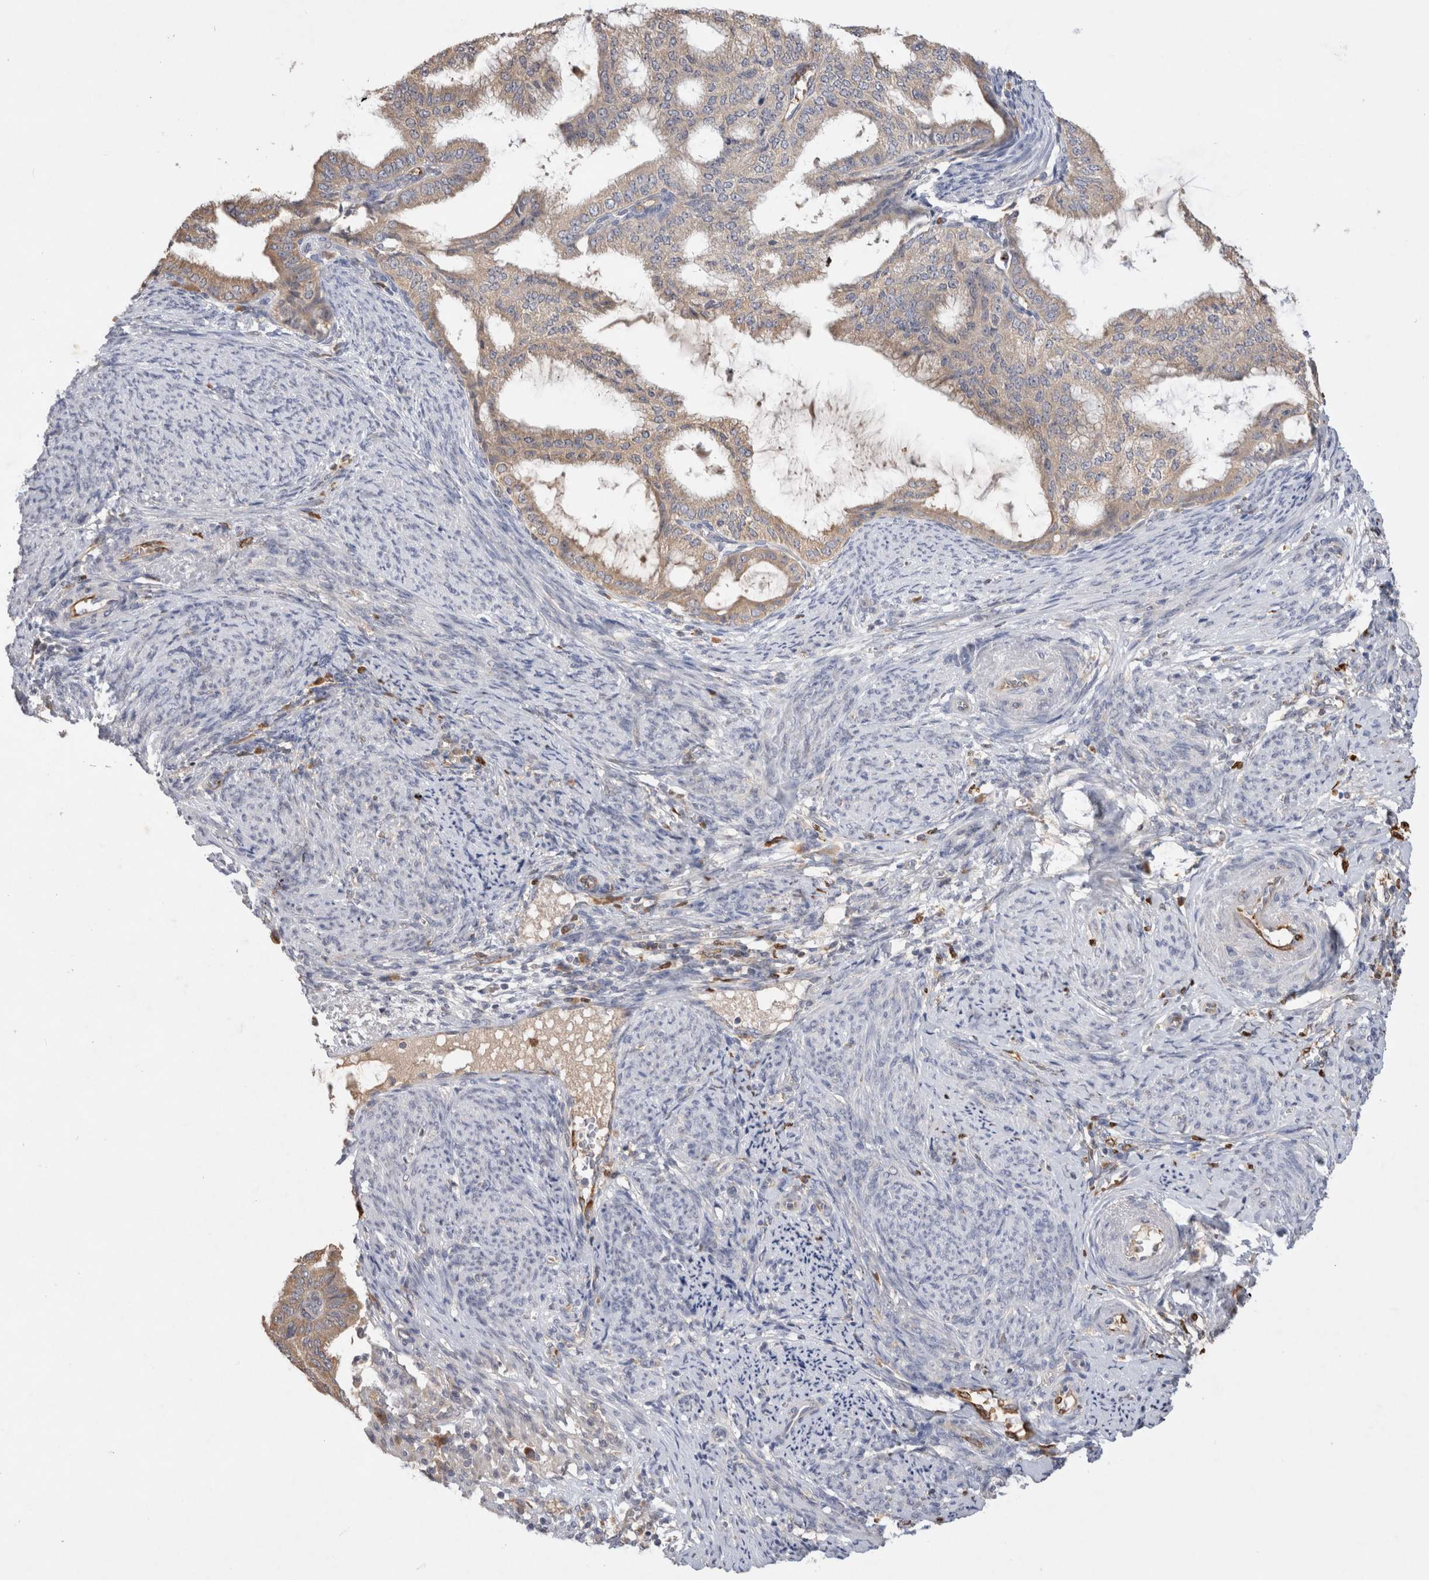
{"staining": {"intensity": "weak", "quantity": ">75%", "location": "cytoplasmic/membranous"}, "tissue": "endometrial cancer", "cell_type": "Tumor cells", "image_type": "cancer", "snomed": [{"axis": "morphology", "description": "Adenocarcinoma, NOS"}, {"axis": "topography", "description": "Endometrium"}], "caption": "Tumor cells demonstrate low levels of weak cytoplasmic/membranous staining in approximately >75% of cells in adenocarcinoma (endometrial).", "gene": "GAS1", "patient": {"sex": "female", "age": 58}}